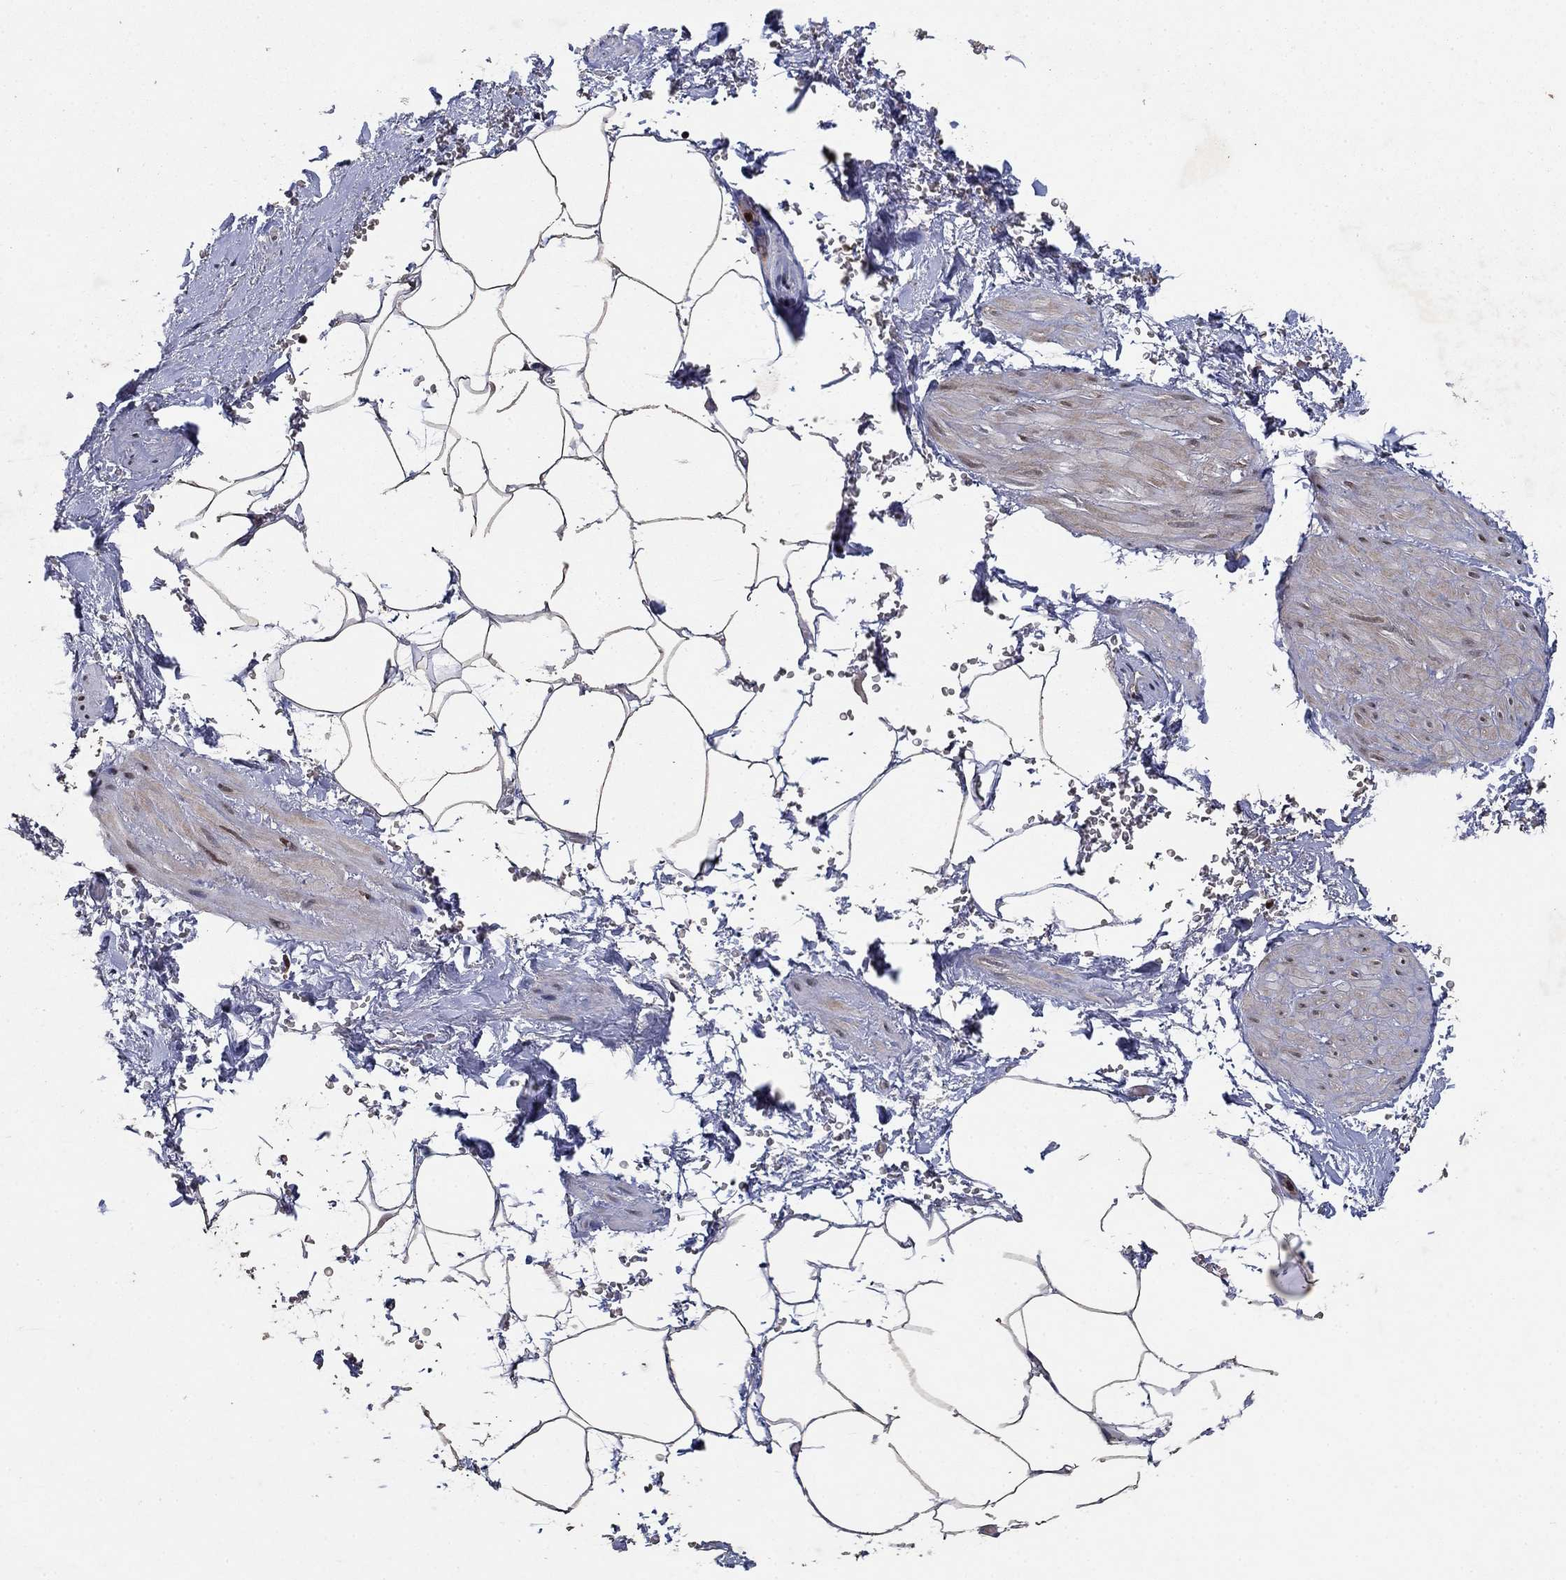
{"staining": {"intensity": "negative", "quantity": "none", "location": "none"}, "tissue": "adipose tissue", "cell_type": "Adipocytes", "image_type": "normal", "snomed": [{"axis": "morphology", "description": "Normal tissue, NOS"}, {"axis": "topography", "description": "Soft tissue"}, {"axis": "topography", "description": "Adipose tissue"}, {"axis": "topography", "description": "Vascular tissue"}, {"axis": "topography", "description": "Peripheral nerve tissue"}], "caption": "Image shows no protein expression in adipocytes of benign adipose tissue.", "gene": "PRICKLE4", "patient": {"sex": "male", "age": 68}}